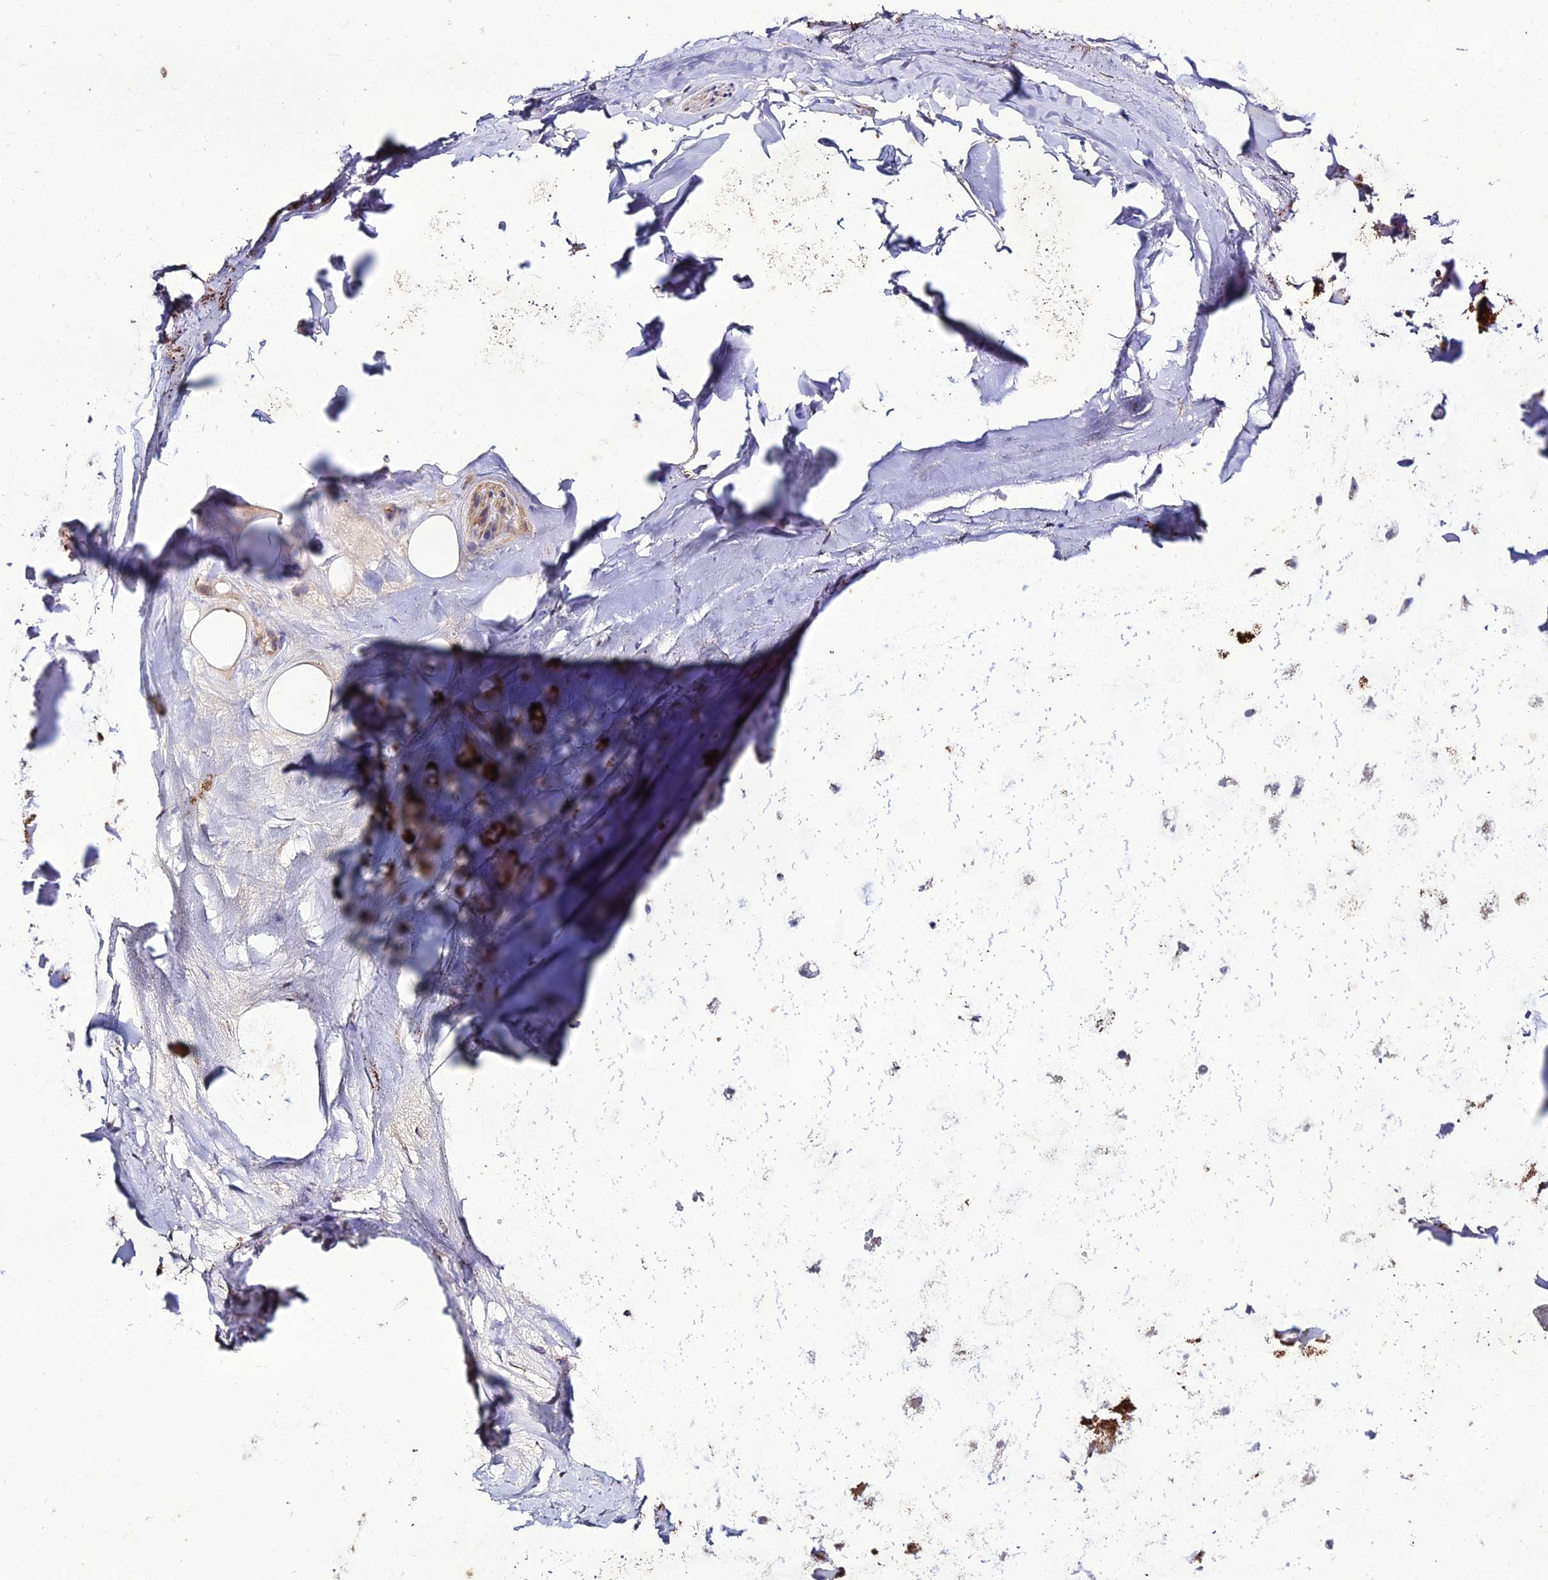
{"staining": {"intensity": "negative", "quantity": "none", "location": "none"}, "tissue": "adipose tissue", "cell_type": "Adipocytes", "image_type": "normal", "snomed": [{"axis": "morphology", "description": "Normal tissue, NOS"}, {"axis": "topography", "description": "Cartilage tissue"}], "caption": "Immunohistochemistry image of normal adipose tissue: adipose tissue stained with DAB (3,3'-diaminobenzidine) displays no significant protein expression in adipocytes.", "gene": "EID2", "patient": {"sex": "male", "age": 66}}